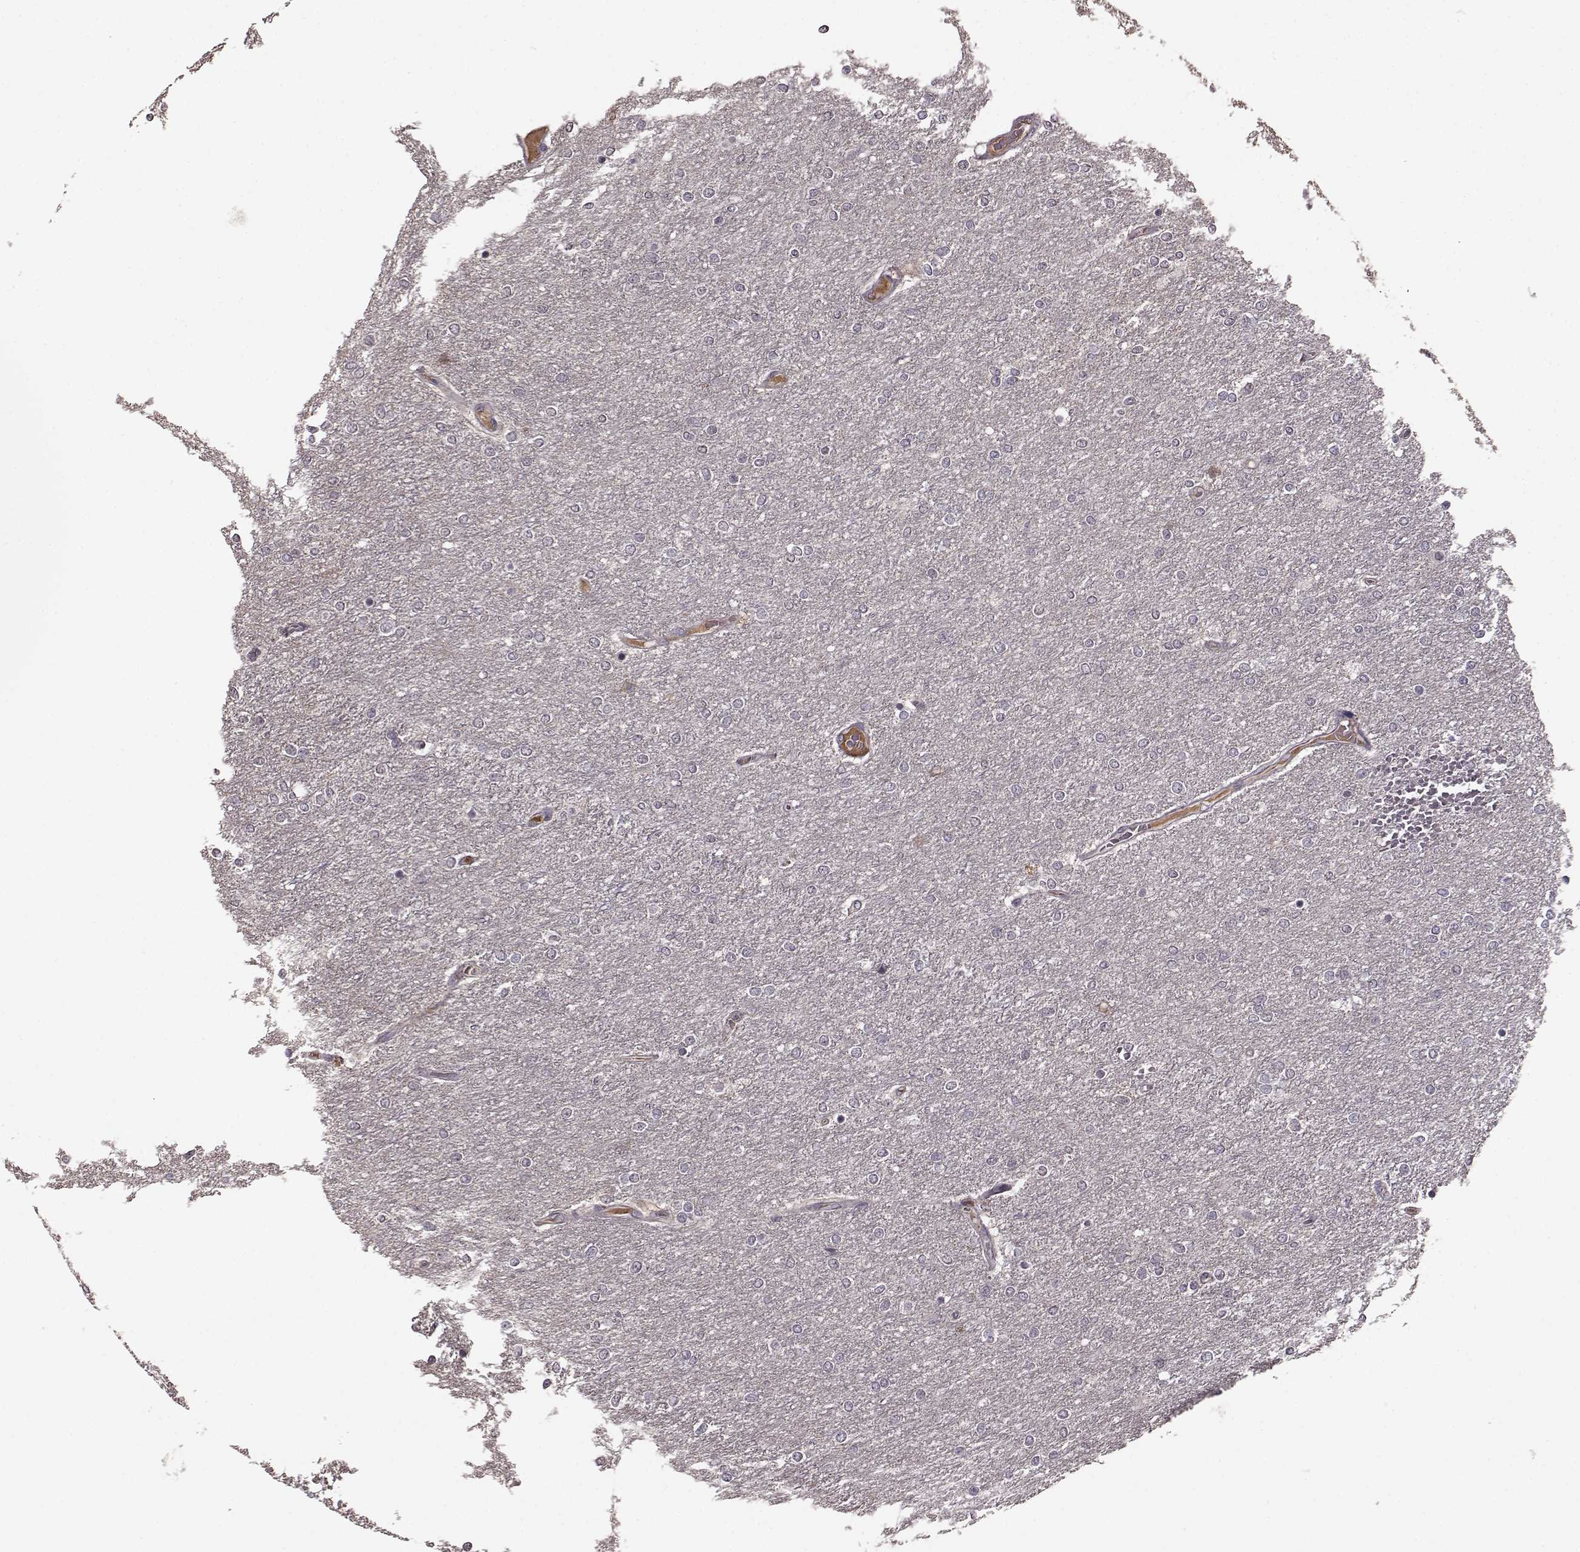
{"staining": {"intensity": "negative", "quantity": "none", "location": "none"}, "tissue": "glioma", "cell_type": "Tumor cells", "image_type": "cancer", "snomed": [{"axis": "morphology", "description": "Glioma, malignant, High grade"}, {"axis": "topography", "description": "Brain"}], "caption": "This photomicrograph is of glioma stained with IHC to label a protein in brown with the nuclei are counter-stained blue. There is no positivity in tumor cells.", "gene": "NRL", "patient": {"sex": "female", "age": 61}}